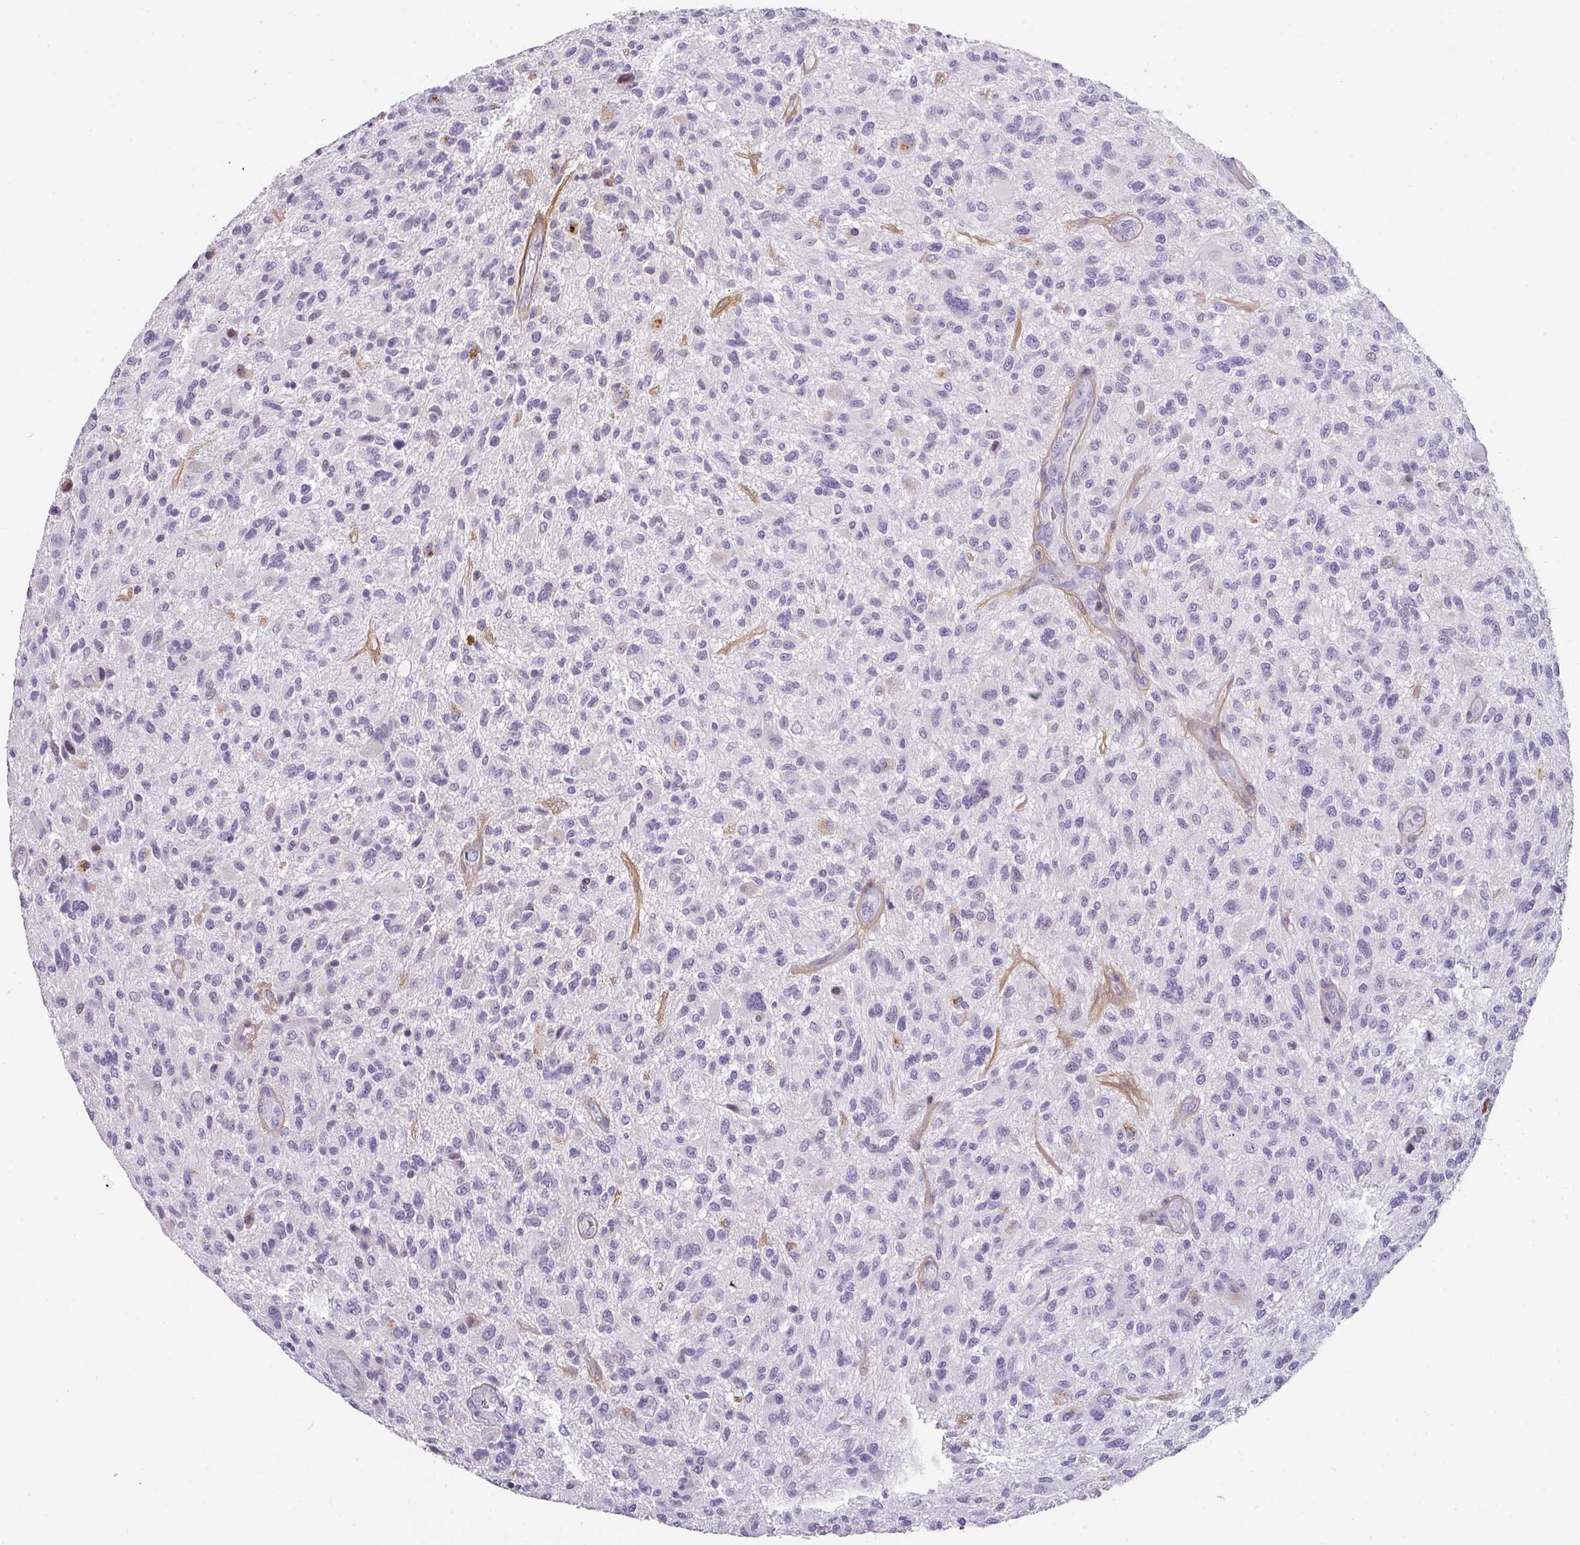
{"staining": {"intensity": "negative", "quantity": "none", "location": "none"}, "tissue": "glioma", "cell_type": "Tumor cells", "image_type": "cancer", "snomed": [{"axis": "morphology", "description": "Glioma, malignant, High grade"}, {"axis": "topography", "description": "Brain"}], "caption": "High magnification brightfield microscopy of high-grade glioma (malignant) stained with DAB (brown) and counterstained with hematoxylin (blue): tumor cells show no significant expression.", "gene": "ANKRD29", "patient": {"sex": "male", "age": 47}}